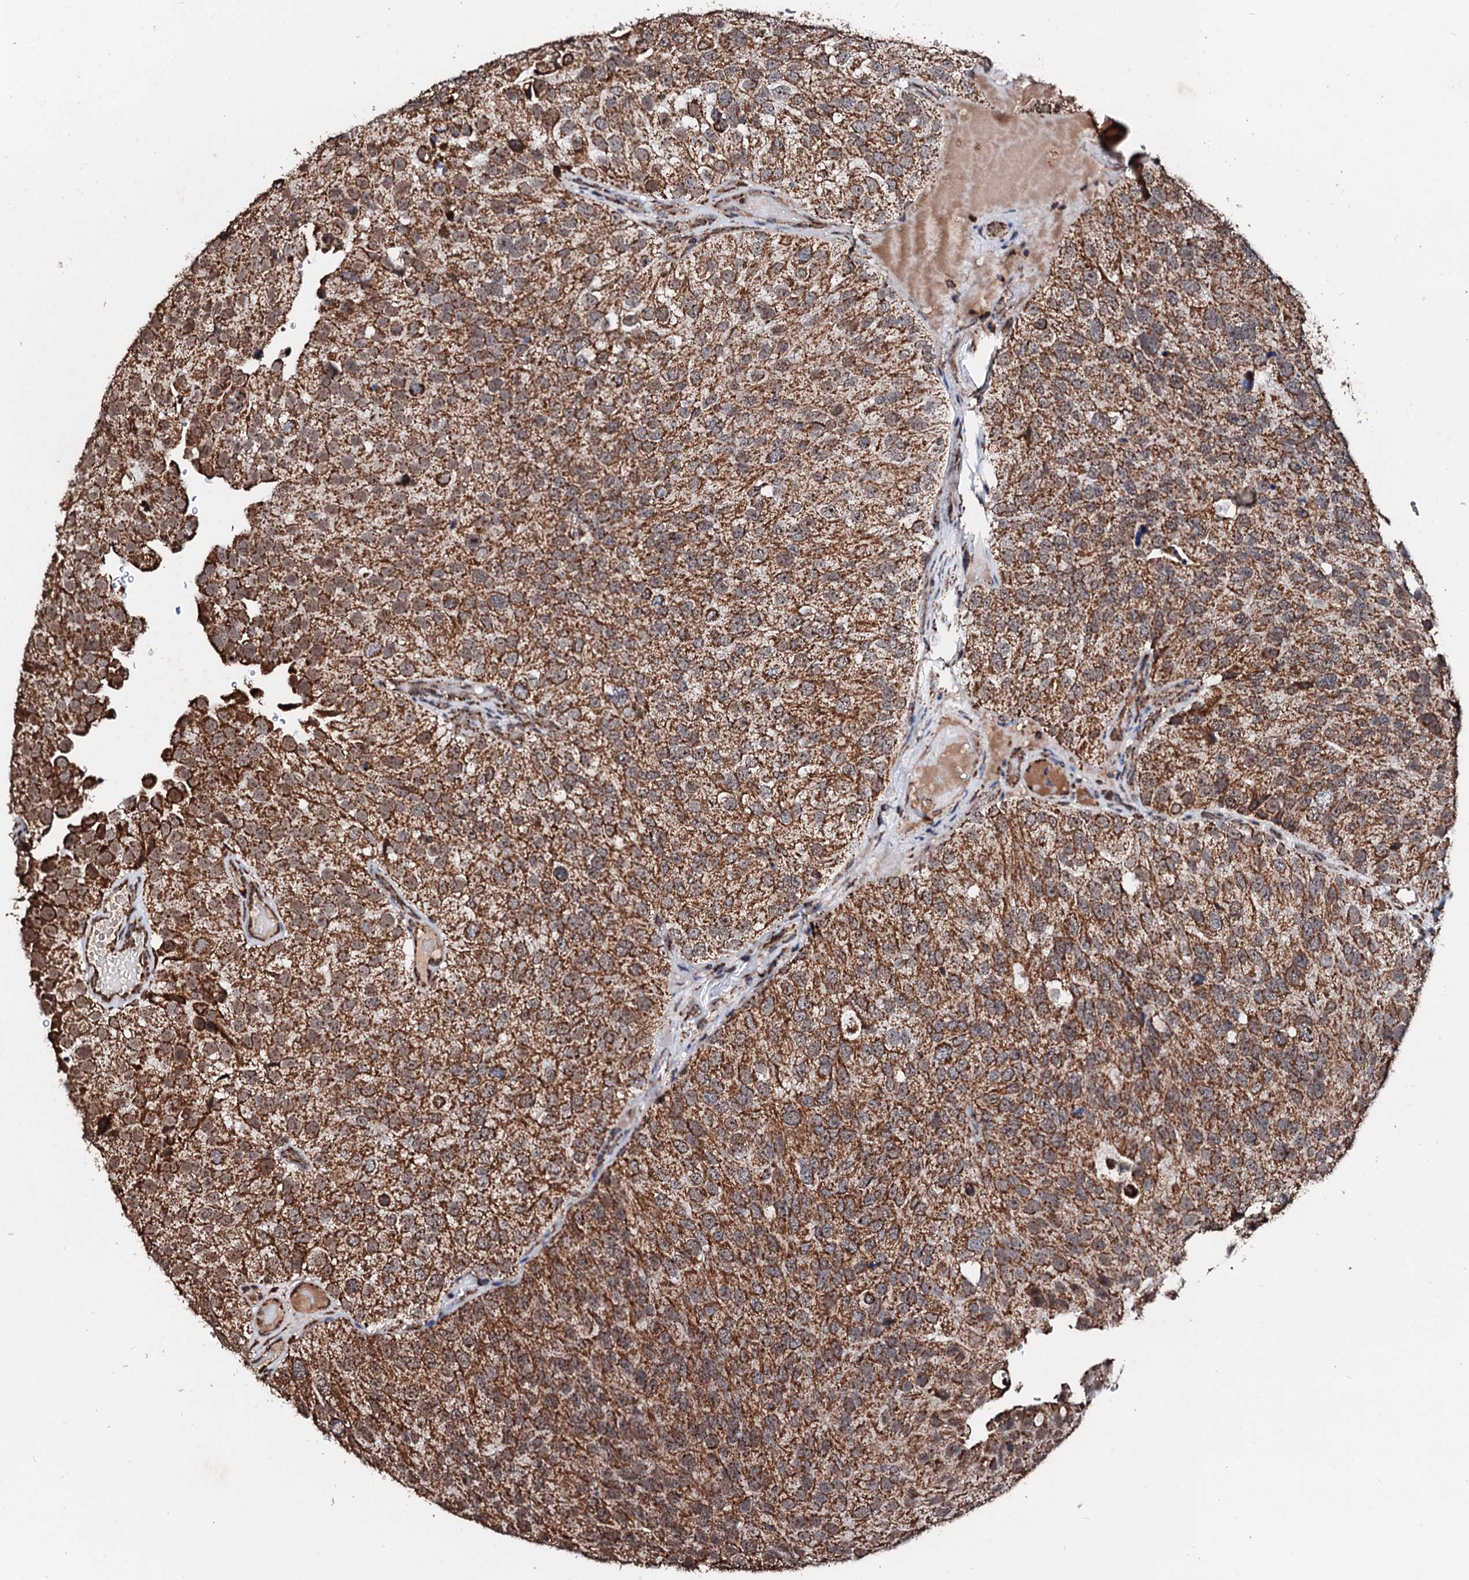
{"staining": {"intensity": "moderate", "quantity": ">75%", "location": "cytoplasmic/membranous"}, "tissue": "urothelial cancer", "cell_type": "Tumor cells", "image_type": "cancer", "snomed": [{"axis": "morphology", "description": "Urothelial carcinoma, Low grade"}, {"axis": "topography", "description": "Urinary bladder"}], "caption": "A high-resolution histopathology image shows immunohistochemistry staining of urothelial cancer, which reveals moderate cytoplasmic/membranous expression in approximately >75% of tumor cells.", "gene": "SECISBP2L", "patient": {"sex": "male", "age": 78}}